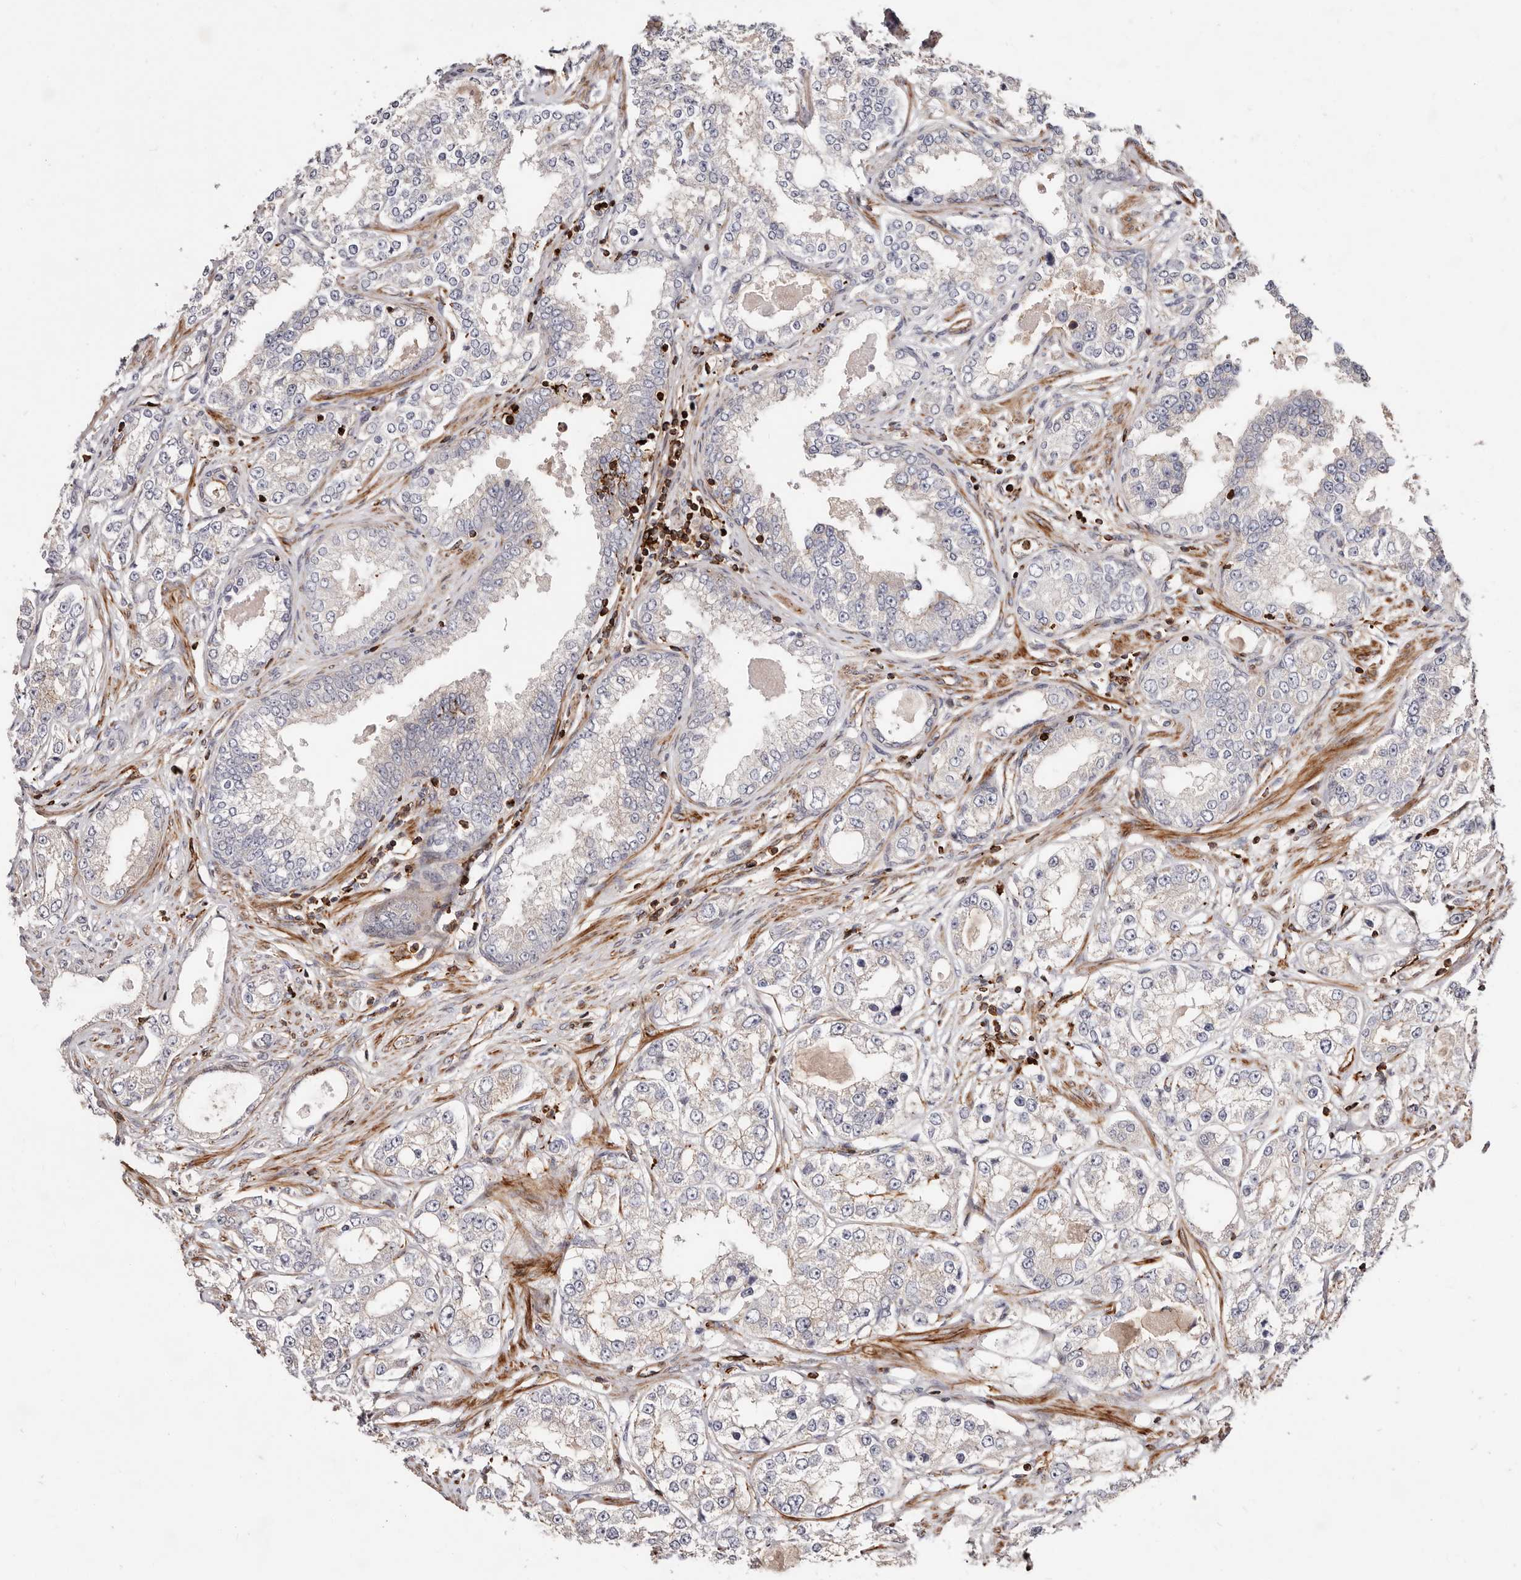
{"staining": {"intensity": "negative", "quantity": "none", "location": "none"}, "tissue": "prostate cancer", "cell_type": "Tumor cells", "image_type": "cancer", "snomed": [{"axis": "morphology", "description": "Normal tissue, NOS"}, {"axis": "morphology", "description": "Adenocarcinoma, High grade"}, {"axis": "topography", "description": "Prostate"}], "caption": "Prostate adenocarcinoma (high-grade) was stained to show a protein in brown. There is no significant staining in tumor cells. Nuclei are stained in blue.", "gene": "PTPN22", "patient": {"sex": "male", "age": 83}}